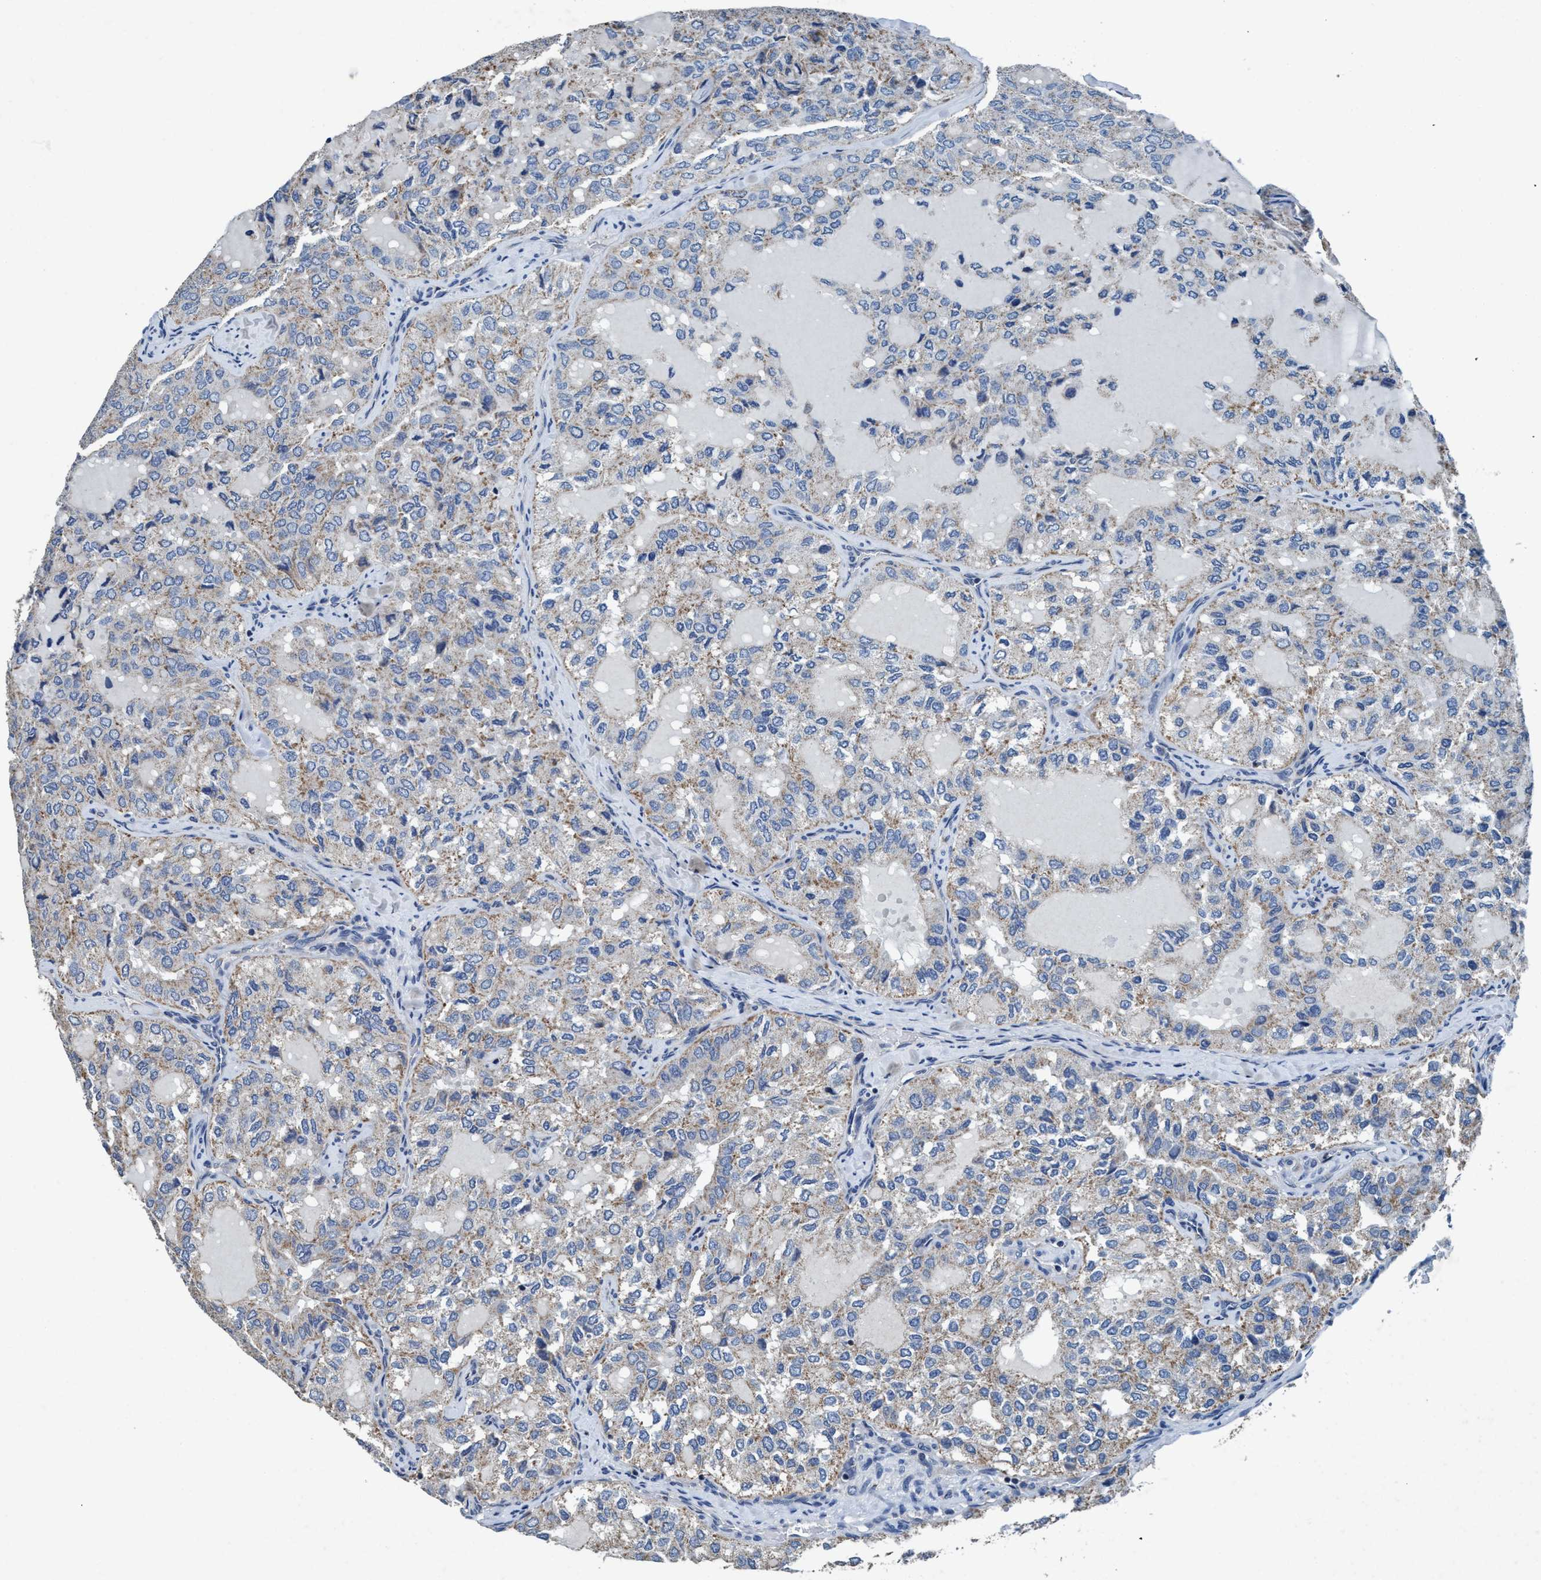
{"staining": {"intensity": "moderate", "quantity": "25%-75%", "location": "cytoplasmic/membranous"}, "tissue": "thyroid cancer", "cell_type": "Tumor cells", "image_type": "cancer", "snomed": [{"axis": "morphology", "description": "Follicular adenoma carcinoma, NOS"}, {"axis": "topography", "description": "Thyroid gland"}], "caption": "The histopathology image reveals immunohistochemical staining of follicular adenoma carcinoma (thyroid). There is moderate cytoplasmic/membranous staining is identified in about 25%-75% of tumor cells. The protein of interest is stained brown, and the nuclei are stained in blue (DAB IHC with brightfield microscopy, high magnification).", "gene": "ANKFN1", "patient": {"sex": "male", "age": 75}}